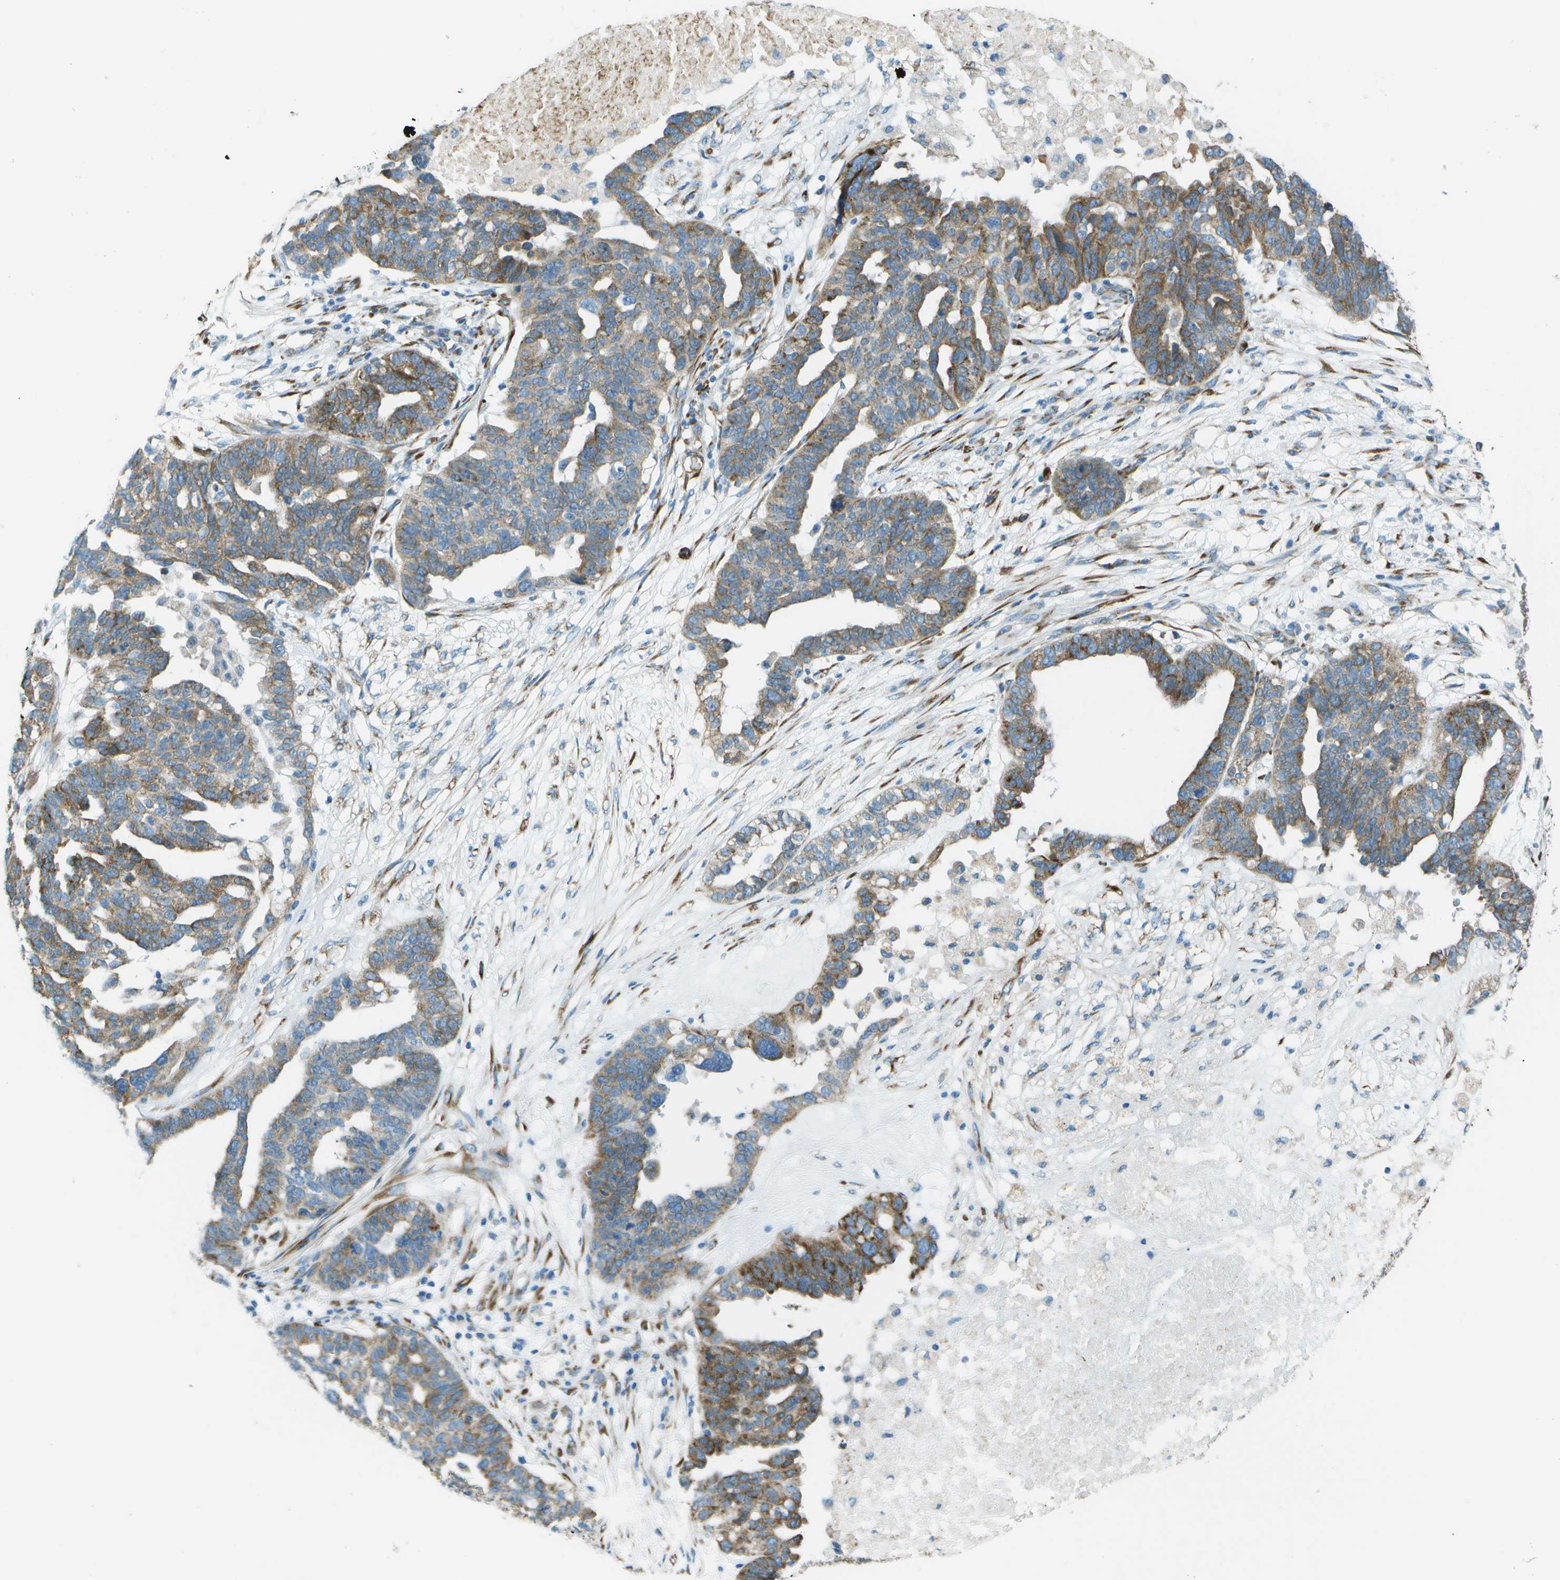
{"staining": {"intensity": "weak", "quantity": ">75%", "location": "cytoplasmic/membranous"}, "tissue": "ovarian cancer", "cell_type": "Tumor cells", "image_type": "cancer", "snomed": [{"axis": "morphology", "description": "Cystadenocarcinoma, serous, NOS"}, {"axis": "topography", "description": "Ovary"}], "caption": "Ovarian serous cystadenocarcinoma stained with immunohistochemistry exhibits weak cytoplasmic/membranous expression in approximately >75% of tumor cells.", "gene": "KCTD3", "patient": {"sex": "female", "age": 59}}